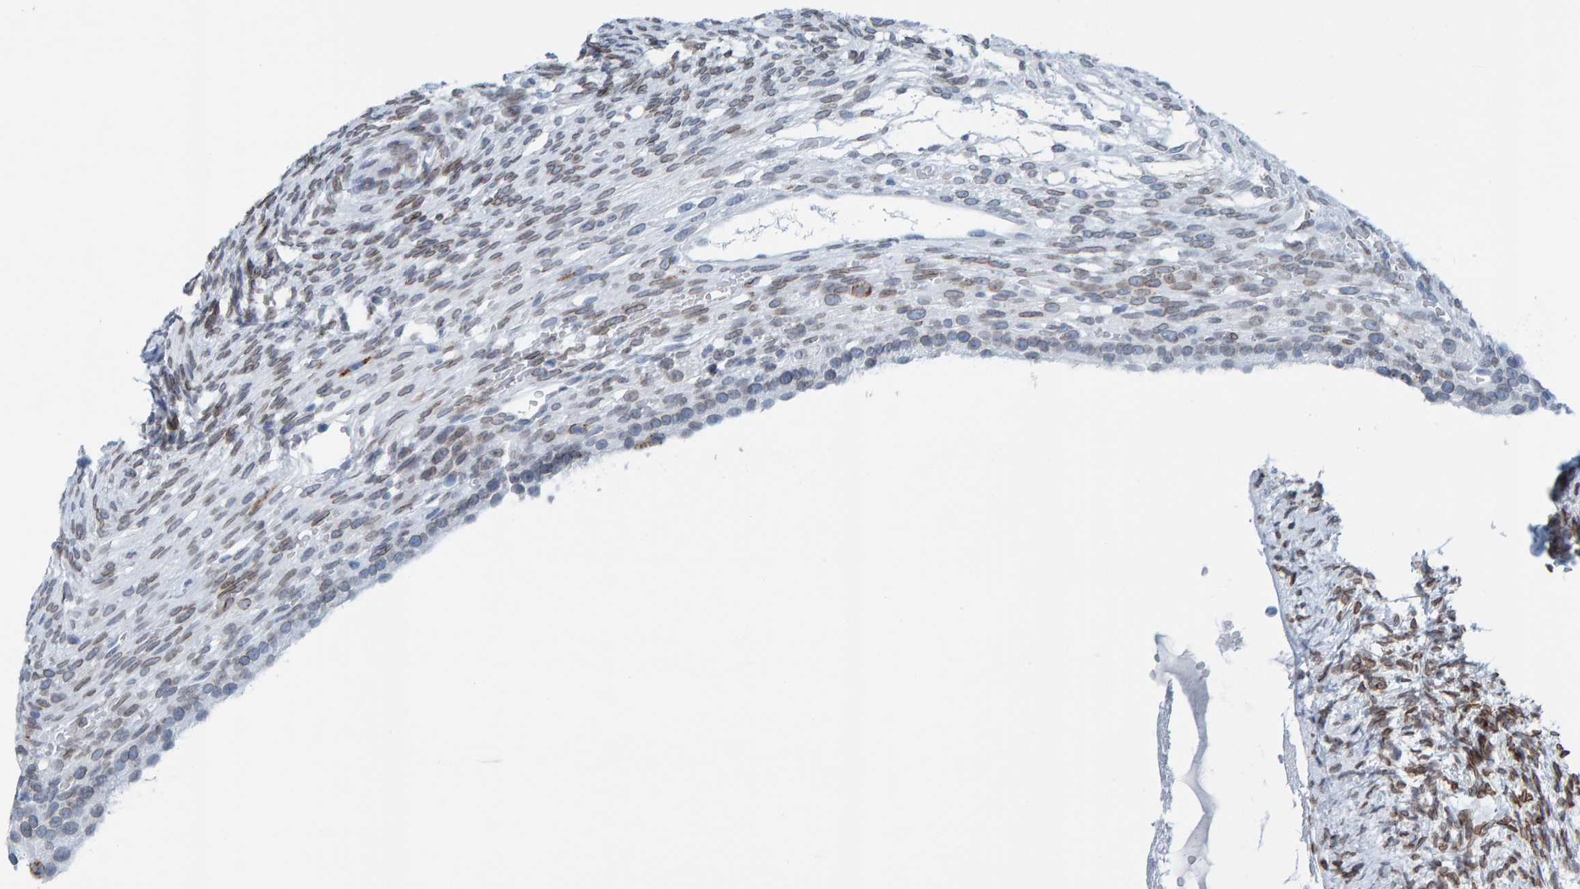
{"staining": {"intensity": "negative", "quantity": "none", "location": "none"}, "tissue": "ovary", "cell_type": "Follicle cells", "image_type": "normal", "snomed": [{"axis": "morphology", "description": "Normal tissue, NOS"}, {"axis": "topography", "description": "Ovary"}], "caption": "Unremarkable ovary was stained to show a protein in brown. There is no significant positivity in follicle cells. (DAB immunohistochemistry (IHC) visualized using brightfield microscopy, high magnification).", "gene": "LMNB2", "patient": {"sex": "female", "age": 33}}